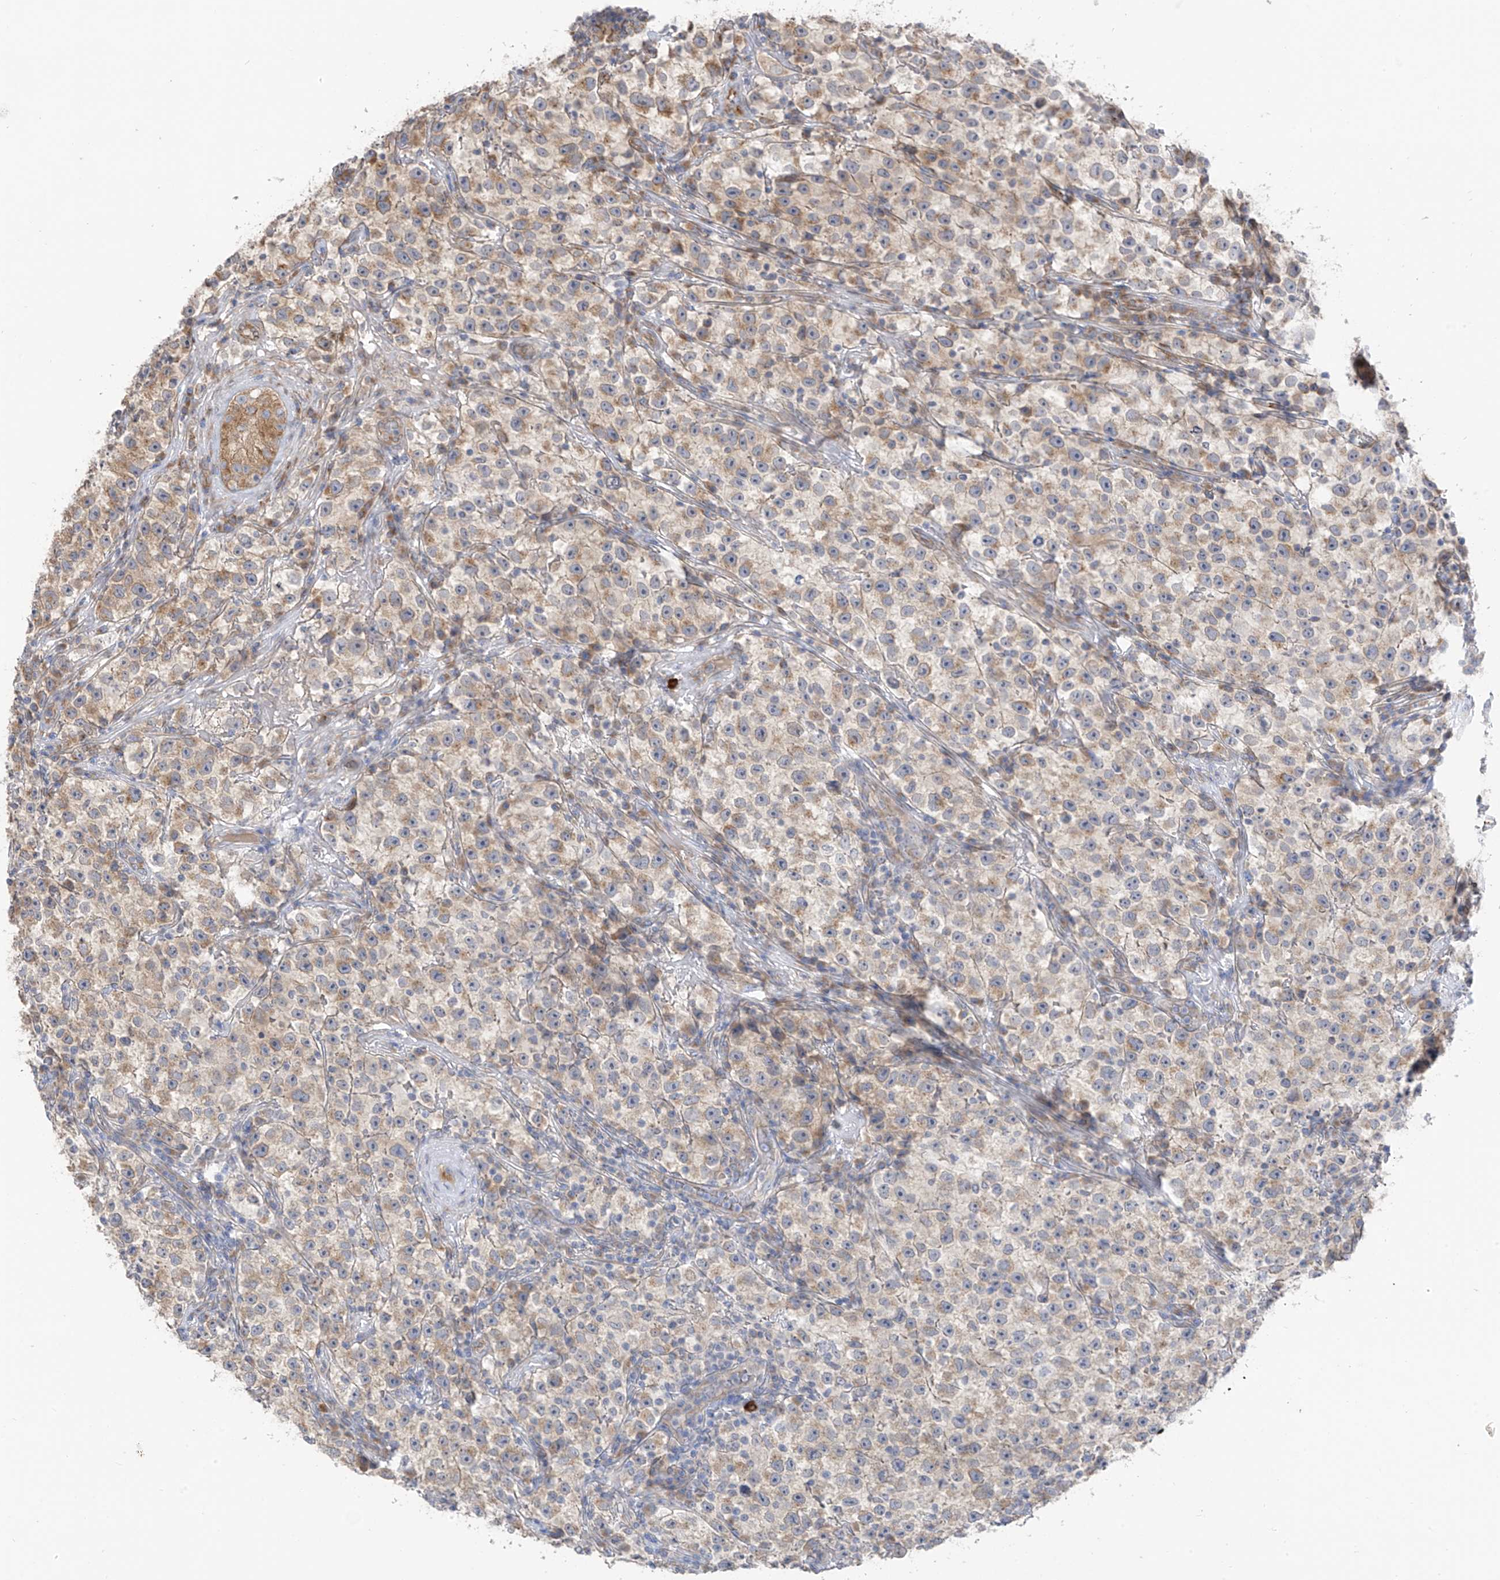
{"staining": {"intensity": "weak", "quantity": "25%-75%", "location": "cytoplasmic/membranous"}, "tissue": "testis cancer", "cell_type": "Tumor cells", "image_type": "cancer", "snomed": [{"axis": "morphology", "description": "Seminoma, NOS"}, {"axis": "topography", "description": "Testis"}], "caption": "This histopathology image displays testis seminoma stained with immunohistochemistry to label a protein in brown. The cytoplasmic/membranous of tumor cells show weak positivity for the protein. Nuclei are counter-stained blue.", "gene": "NALCN", "patient": {"sex": "male", "age": 22}}